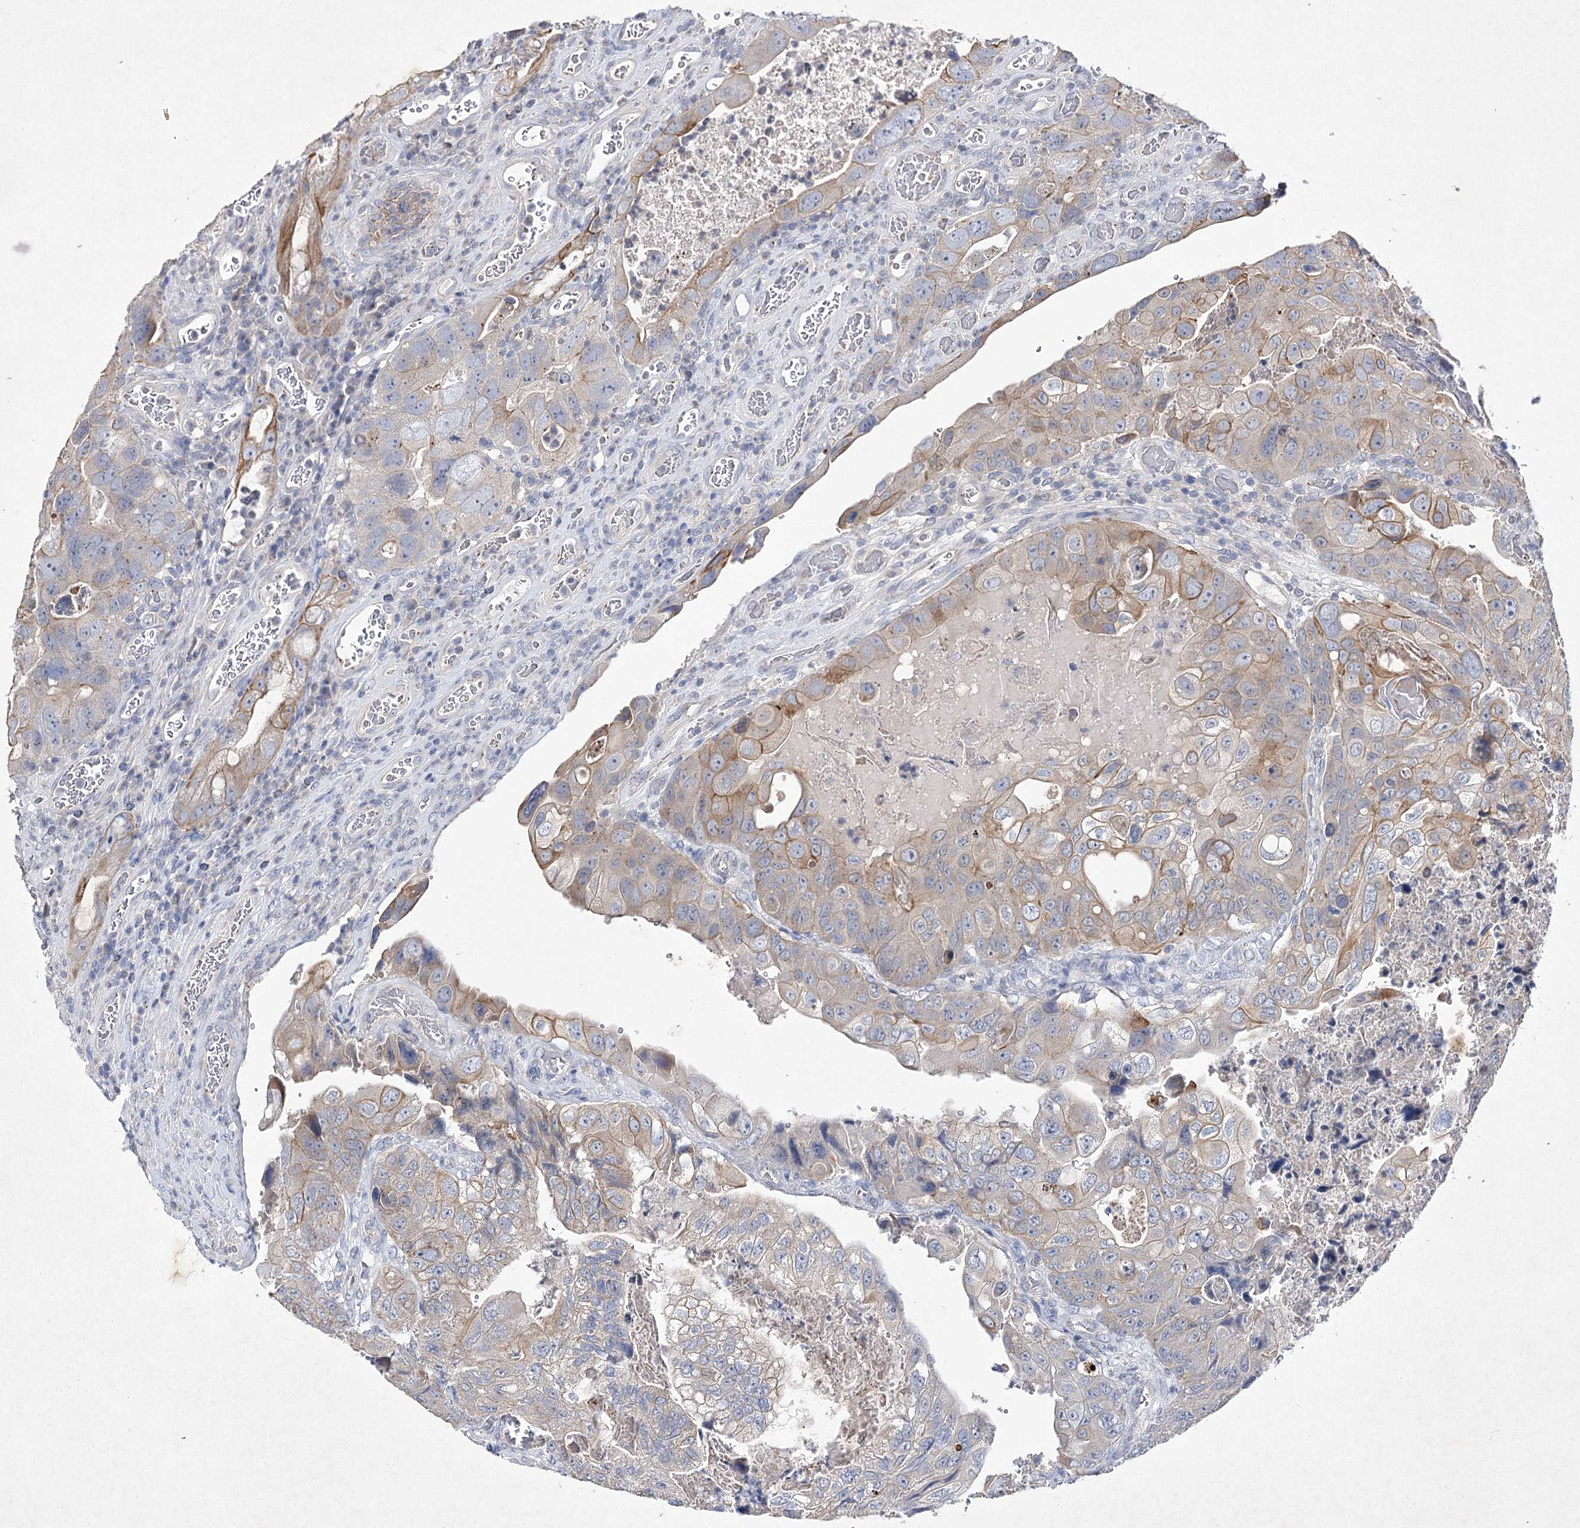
{"staining": {"intensity": "moderate", "quantity": "<25%", "location": "cytoplasmic/membranous"}, "tissue": "colorectal cancer", "cell_type": "Tumor cells", "image_type": "cancer", "snomed": [{"axis": "morphology", "description": "Adenocarcinoma, NOS"}, {"axis": "topography", "description": "Rectum"}], "caption": "DAB immunohistochemical staining of colorectal cancer displays moderate cytoplasmic/membranous protein positivity in about <25% of tumor cells.", "gene": "COX15", "patient": {"sex": "male", "age": 63}}